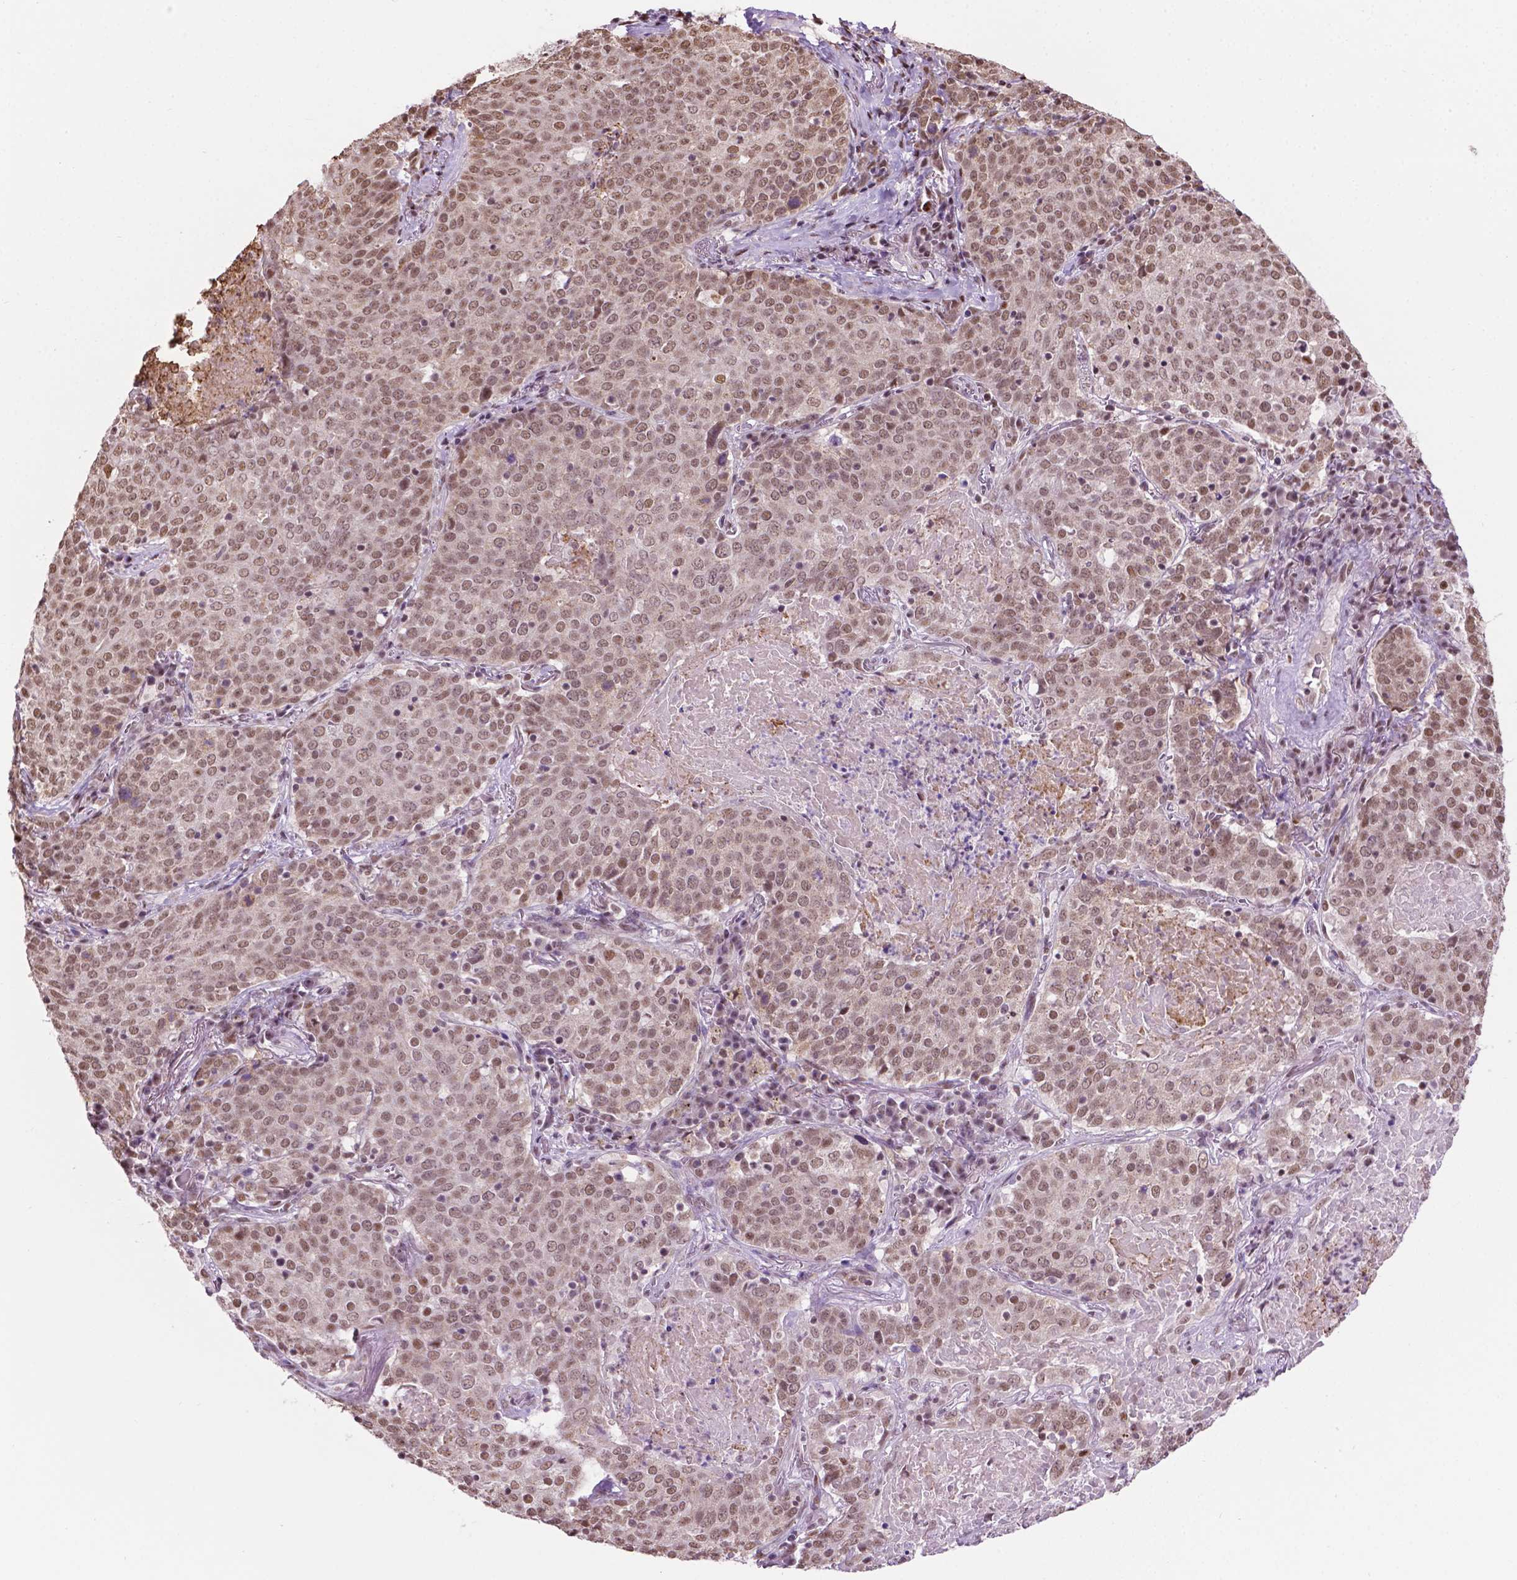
{"staining": {"intensity": "moderate", "quantity": ">75%", "location": "nuclear"}, "tissue": "lung cancer", "cell_type": "Tumor cells", "image_type": "cancer", "snomed": [{"axis": "morphology", "description": "Squamous cell carcinoma, NOS"}, {"axis": "topography", "description": "Lung"}], "caption": "IHC (DAB) staining of human lung squamous cell carcinoma reveals moderate nuclear protein positivity in about >75% of tumor cells. The staining was performed using DAB to visualize the protein expression in brown, while the nuclei were stained in blue with hematoxylin (Magnification: 20x).", "gene": "COL23A1", "patient": {"sex": "male", "age": 82}}